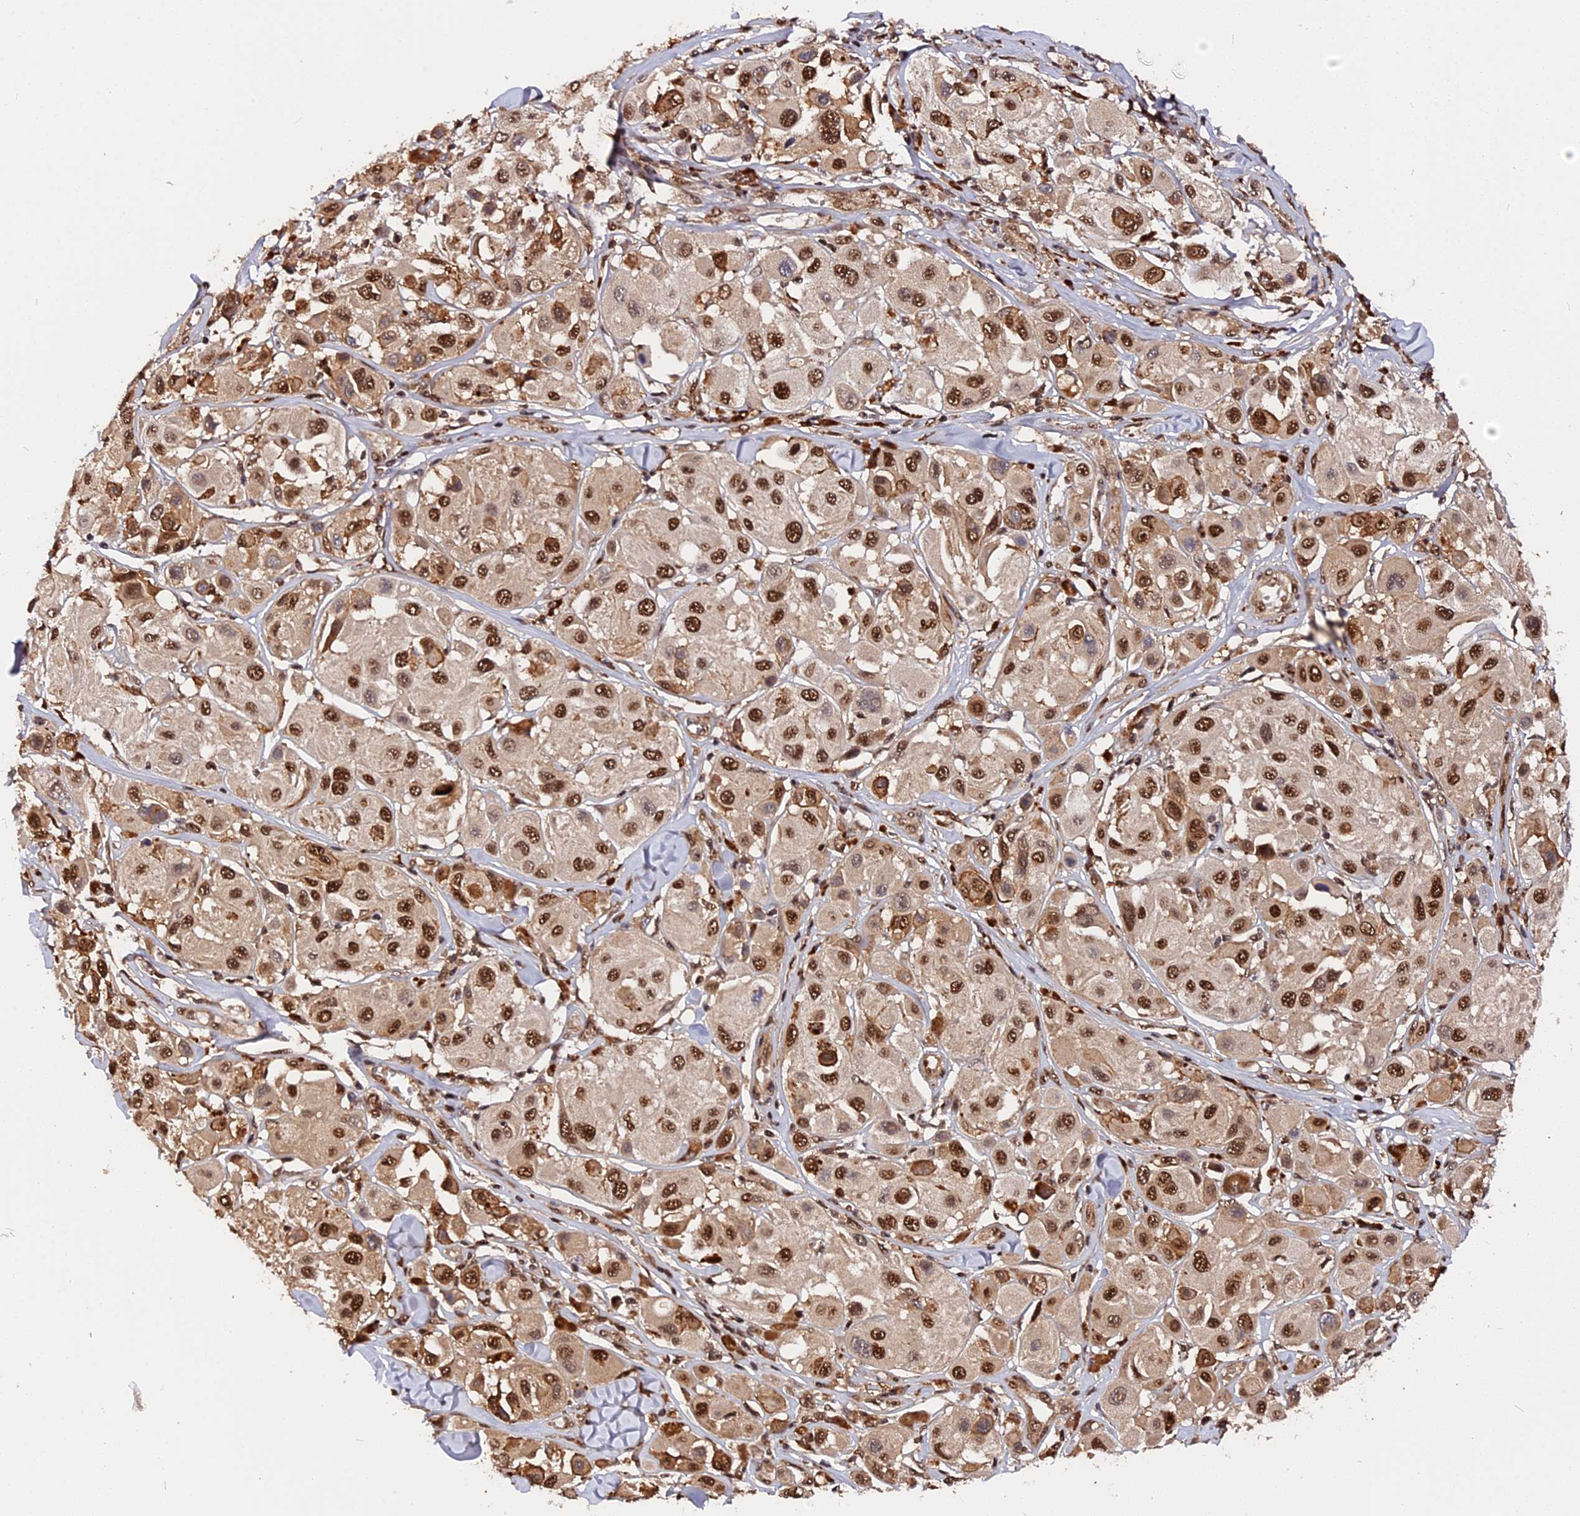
{"staining": {"intensity": "strong", "quantity": ">75%", "location": "nuclear"}, "tissue": "melanoma", "cell_type": "Tumor cells", "image_type": "cancer", "snomed": [{"axis": "morphology", "description": "Malignant melanoma, Metastatic site"}, {"axis": "topography", "description": "Skin"}], "caption": "A photomicrograph of human melanoma stained for a protein demonstrates strong nuclear brown staining in tumor cells.", "gene": "ADRM1", "patient": {"sex": "male", "age": 41}}